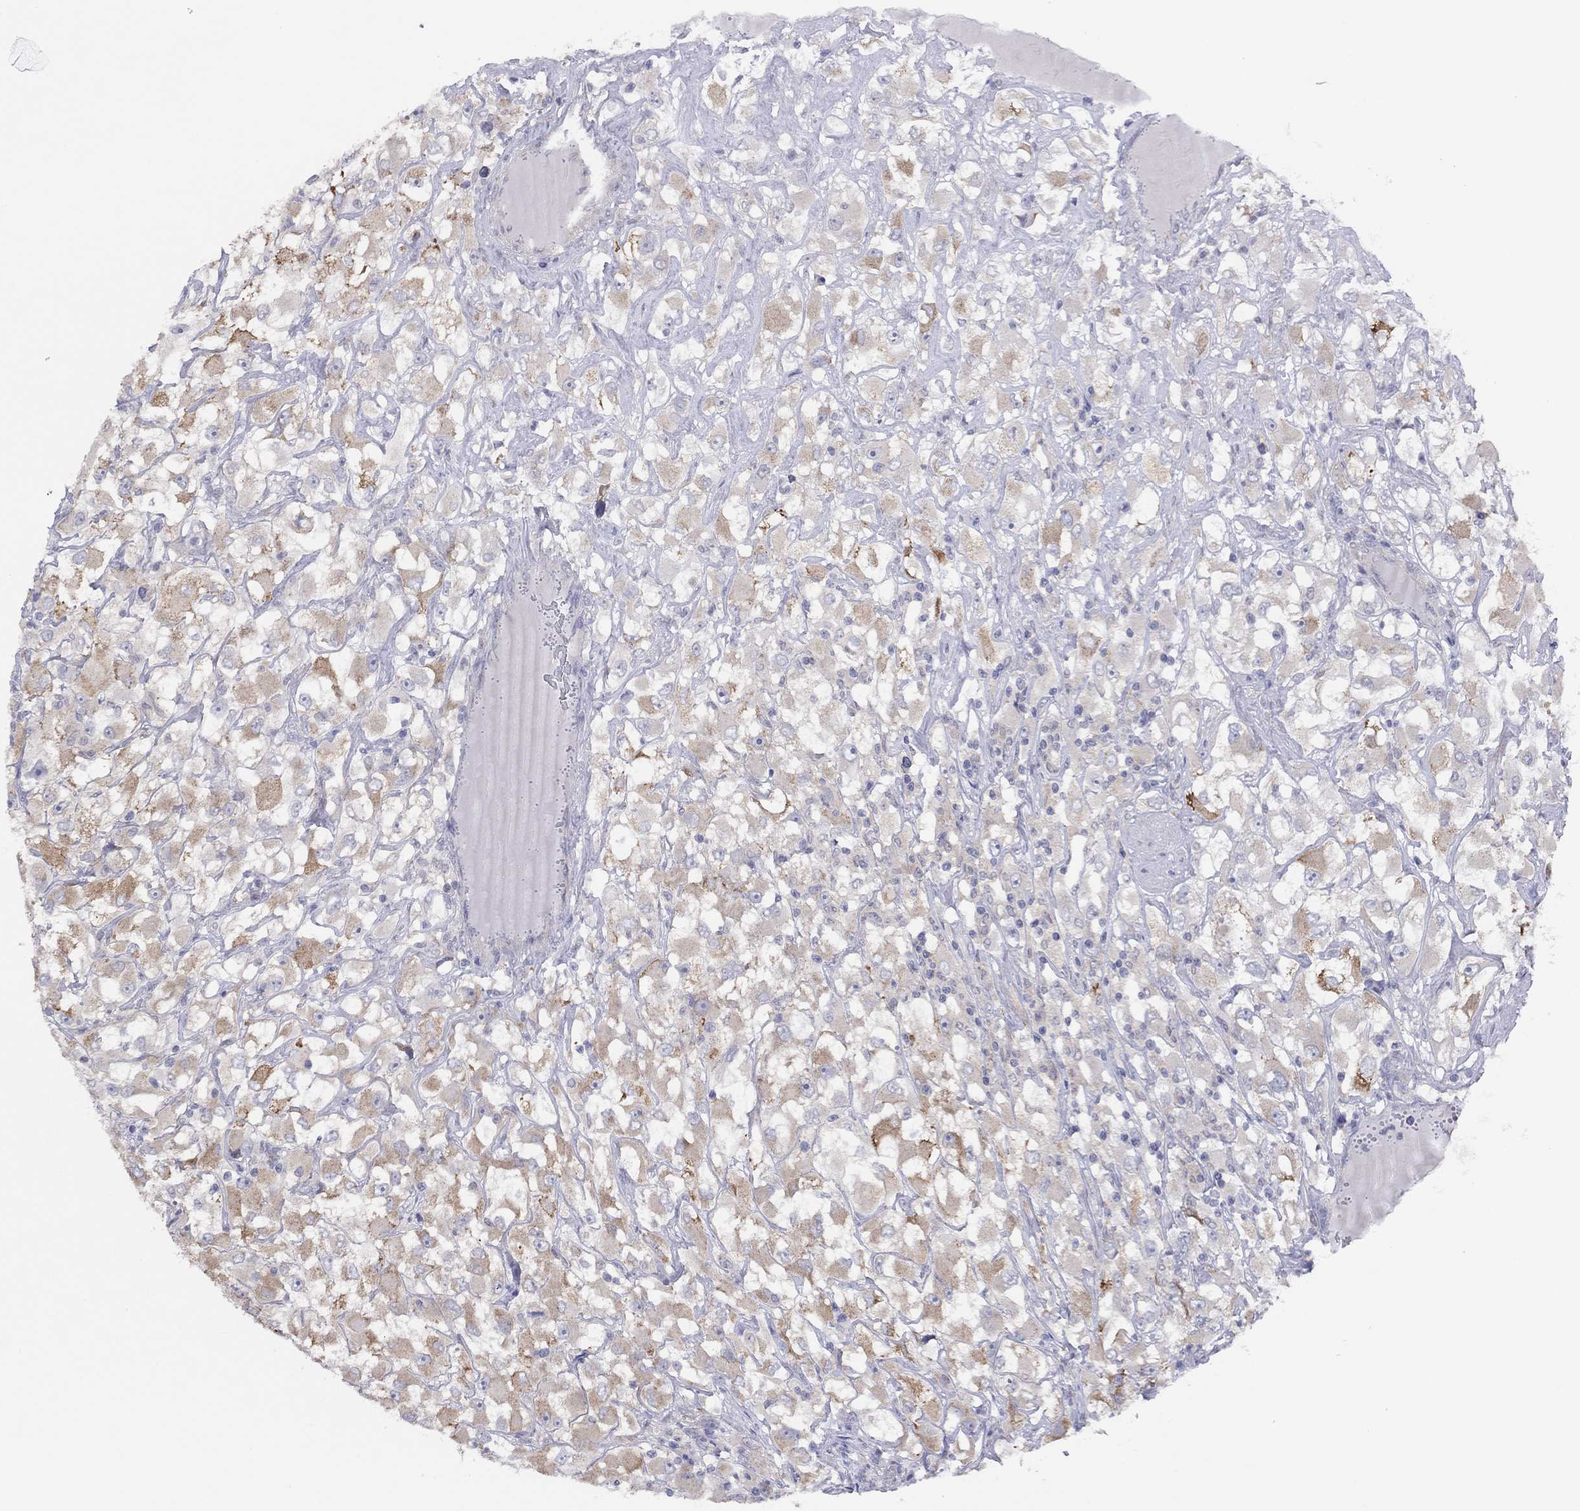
{"staining": {"intensity": "weak", "quantity": "25%-75%", "location": "cytoplasmic/membranous"}, "tissue": "renal cancer", "cell_type": "Tumor cells", "image_type": "cancer", "snomed": [{"axis": "morphology", "description": "Adenocarcinoma, NOS"}, {"axis": "topography", "description": "Kidney"}], "caption": "Human renal cancer stained for a protein (brown) demonstrates weak cytoplasmic/membranous positive staining in about 25%-75% of tumor cells.", "gene": "CYP2B6", "patient": {"sex": "female", "age": 52}}